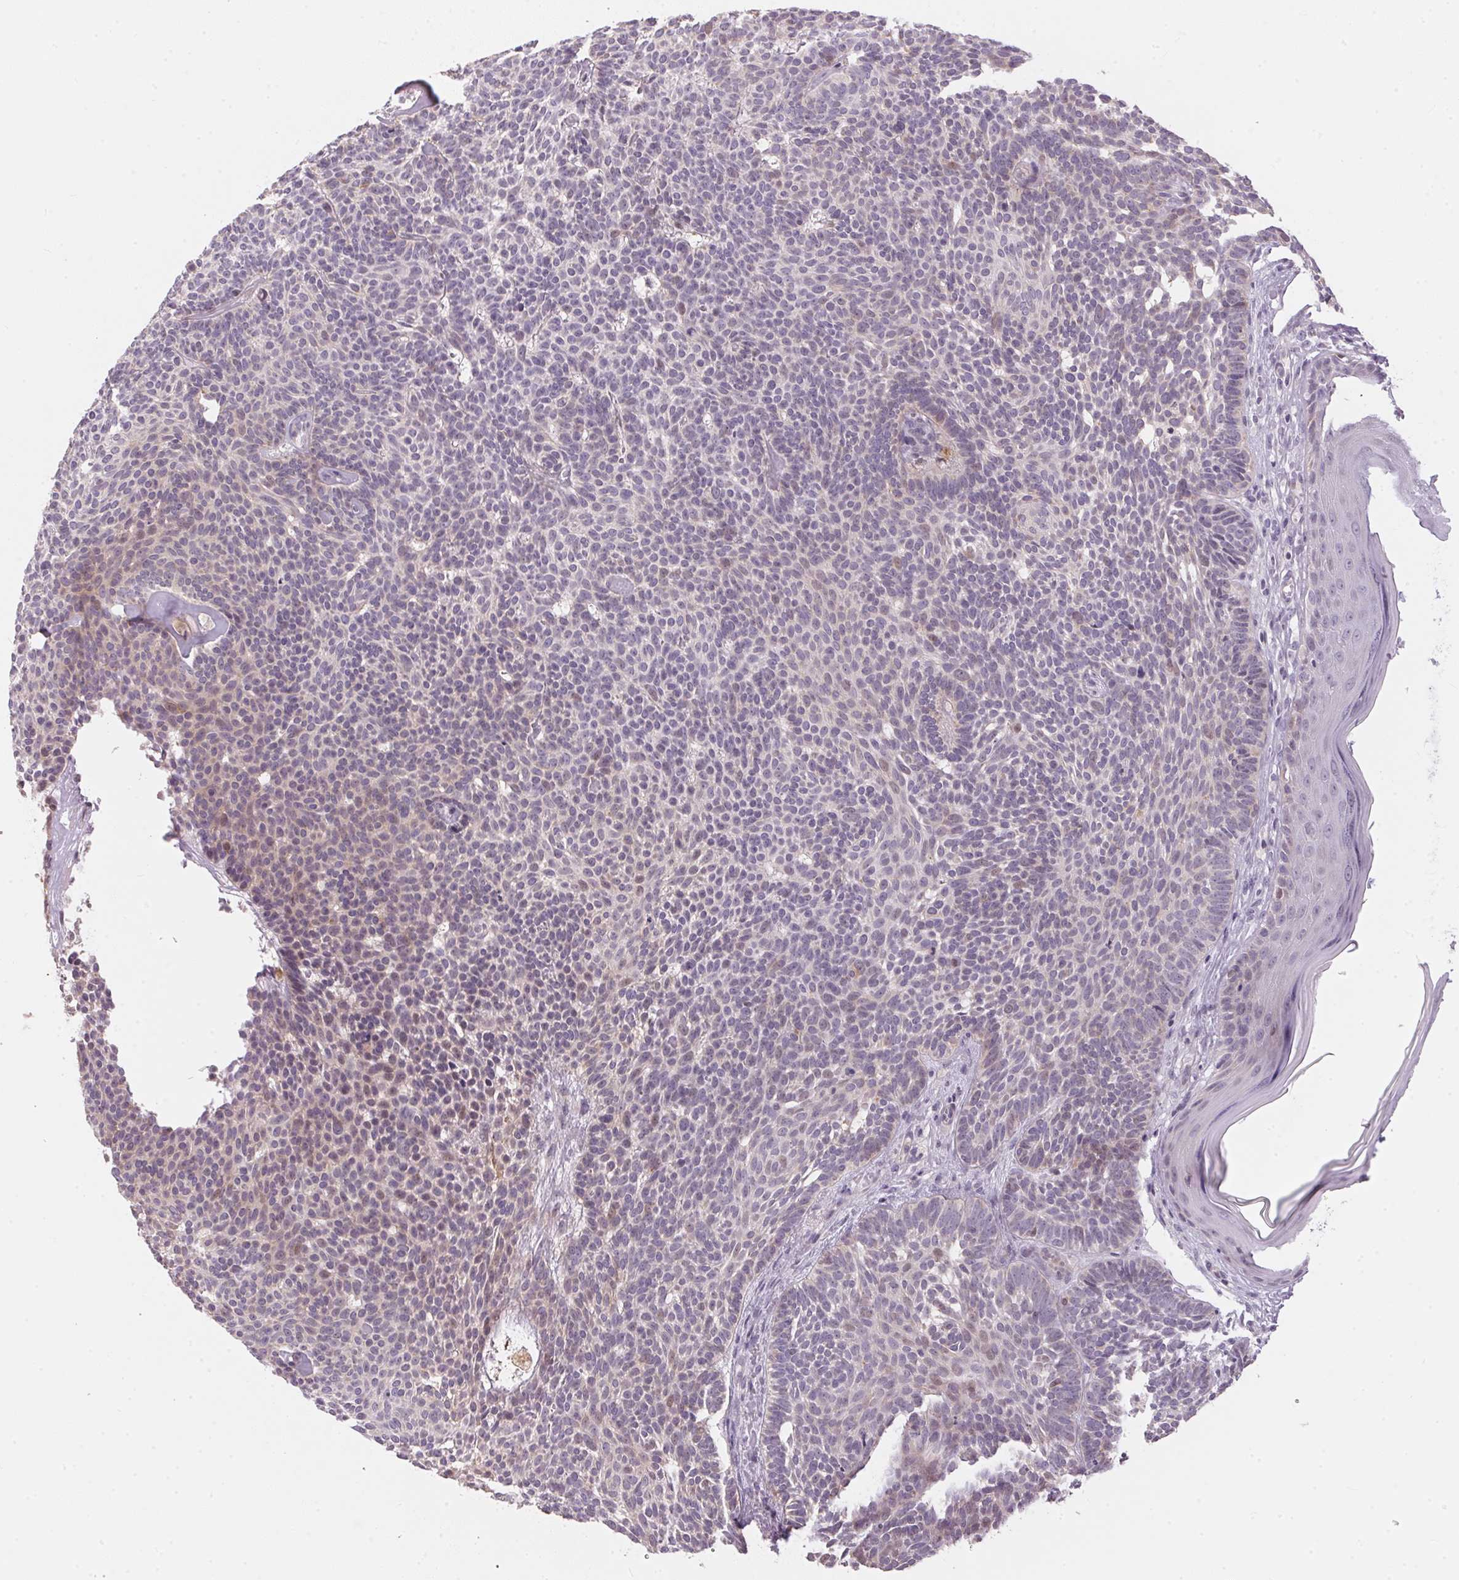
{"staining": {"intensity": "negative", "quantity": "none", "location": "none"}, "tissue": "skin cancer", "cell_type": "Tumor cells", "image_type": "cancer", "snomed": [{"axis": "morphology", "description": "Basal cell carcinoma"}, {"axis": "topography", "description": "Skin"}], "caption": "Immunohistochemical staining of human skin basal cell carcinoma demonstrates no significant positivity in tumor cells. Brightfield microscopy of immunohistochemistry stained with DAB (brown) and hematoxylin (blue), captured at high magnification.", "gene": "GDAP1L1", "patient": {"sex": "female", "age": 85}}